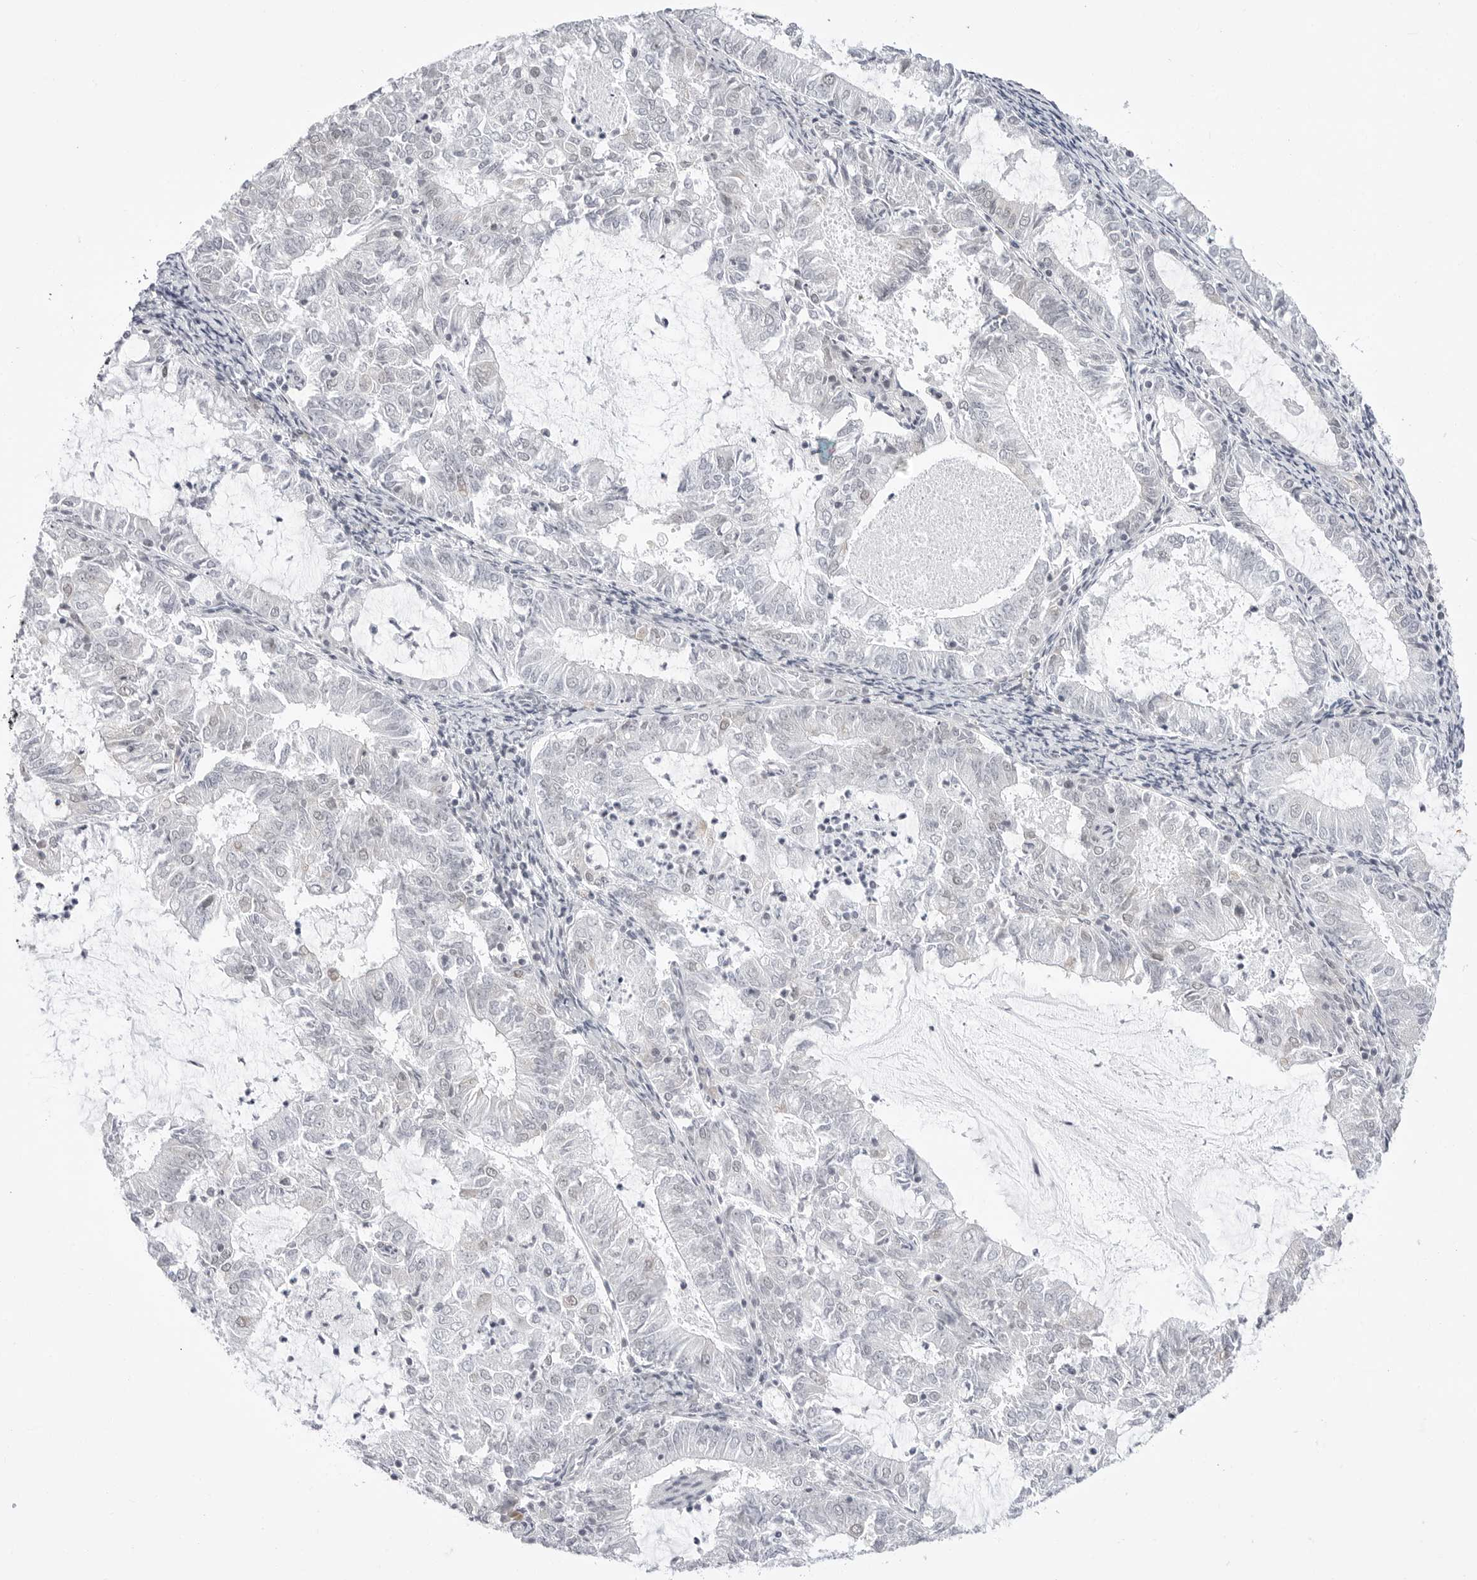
{"staining": {"intensity": "negative", "quantity": "none", "location": "none"}, "tissue": "endometrial cancer", "cell_type": "Tumor cells", "image_type": "cancer", "snomed": [{"axis": "morphology", "description": "Adenocarcinoma, NOS"}, {"axis": "topography", "description": "Endometrium"}], "caption": "Tumor cells are negative for protein expression in human endometrial cancer.", "gene": "PPP2R5C", "patient": {"sex": "female", "age": 57}}